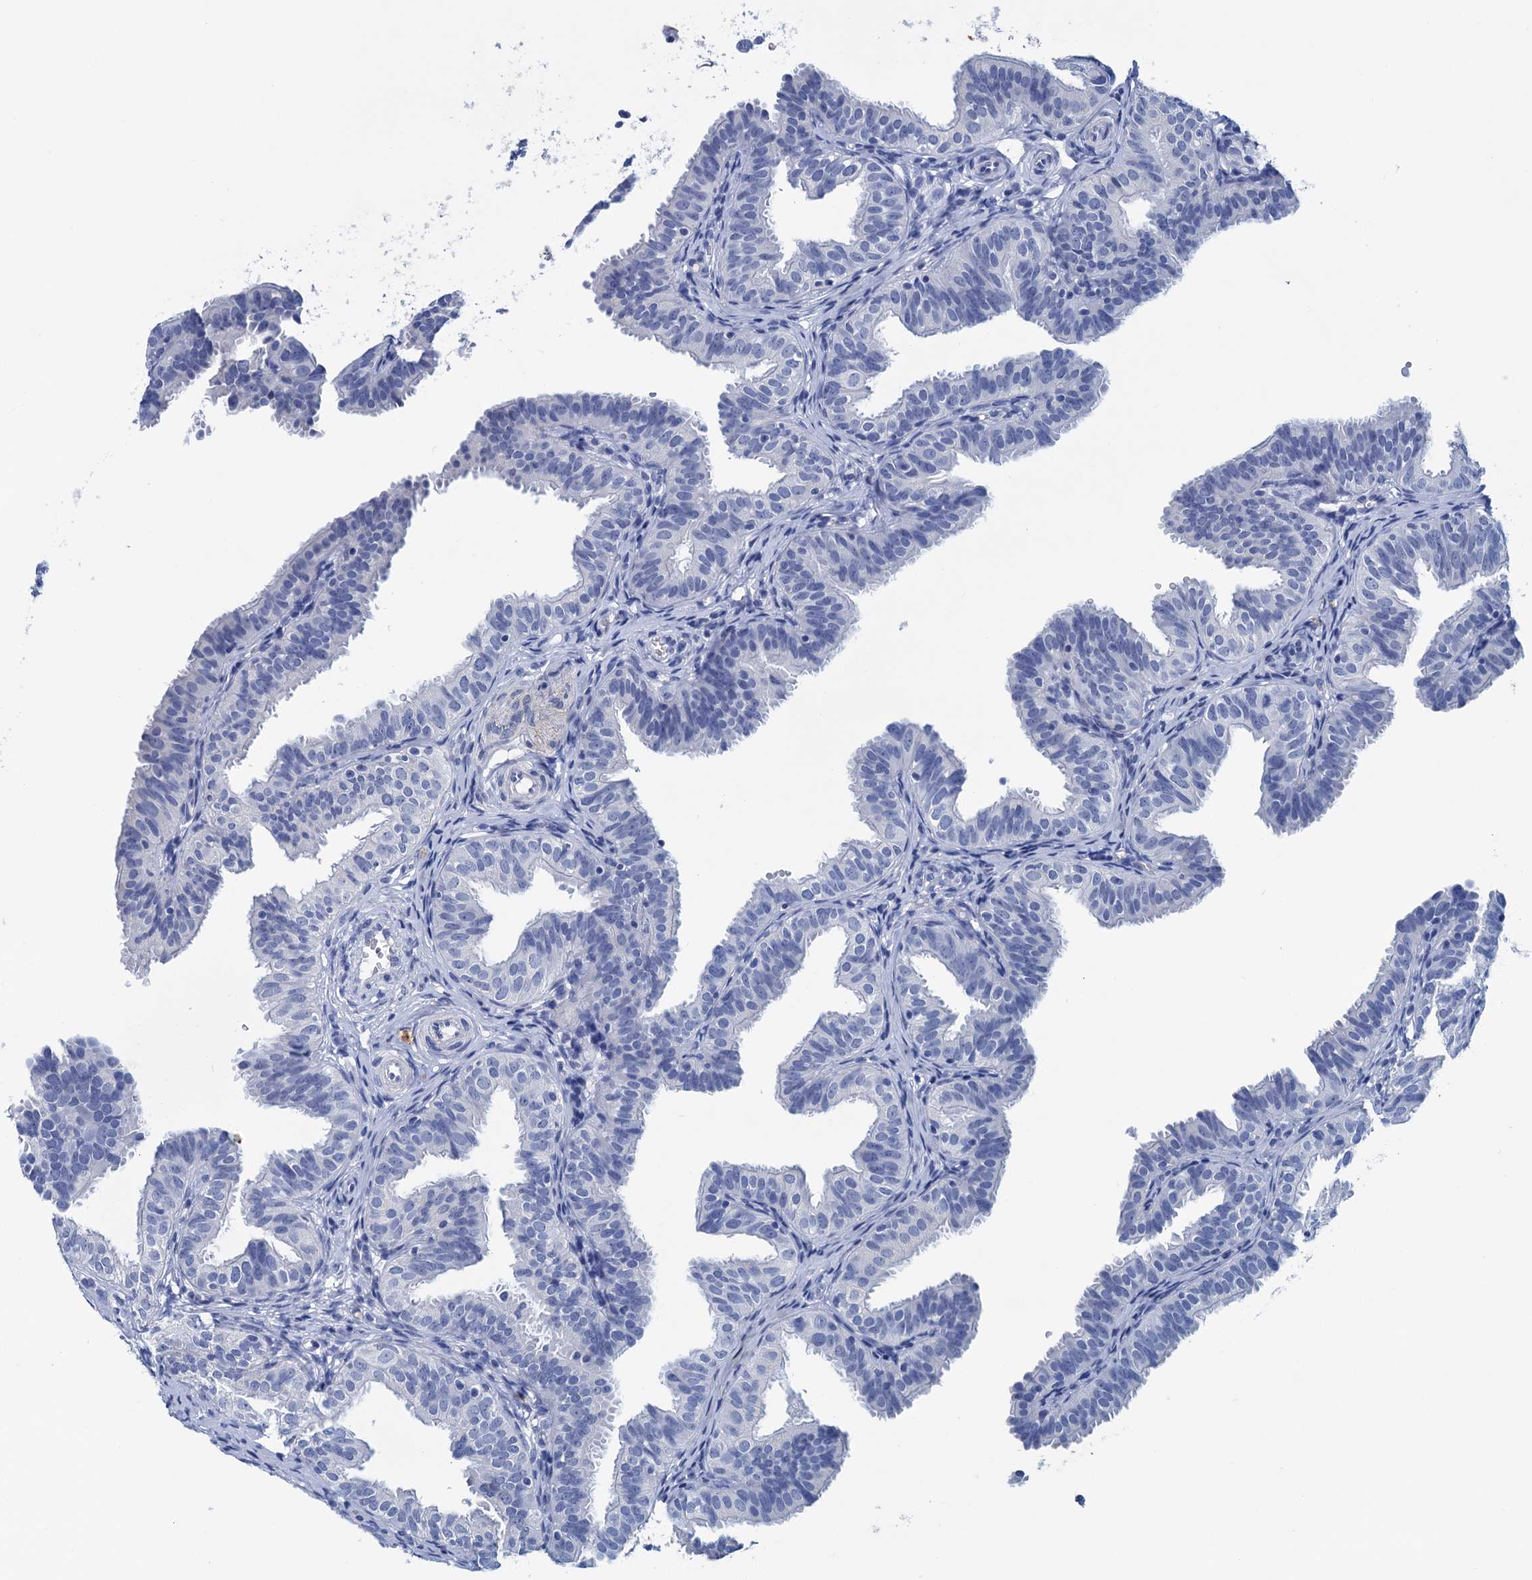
{"staining": {"intensity": "negative", "quantity": "none", "location": "none"}, "tissue": "fallopian tube", "cell_type": "Glandular cells", "image_type": "normal", "snomed": [{"axis": "morphology", "description": "Normal tissue, NOS"}, {"axis": "topography", "description": "Fallopian tube"}], "caption": "Micrograph shows no protein expression in glandular cells of normal fallopian tube. Nuclei are stained in blue.", "gene": "MYOZ3", "patient": {"sex": "female", "age": 35}}